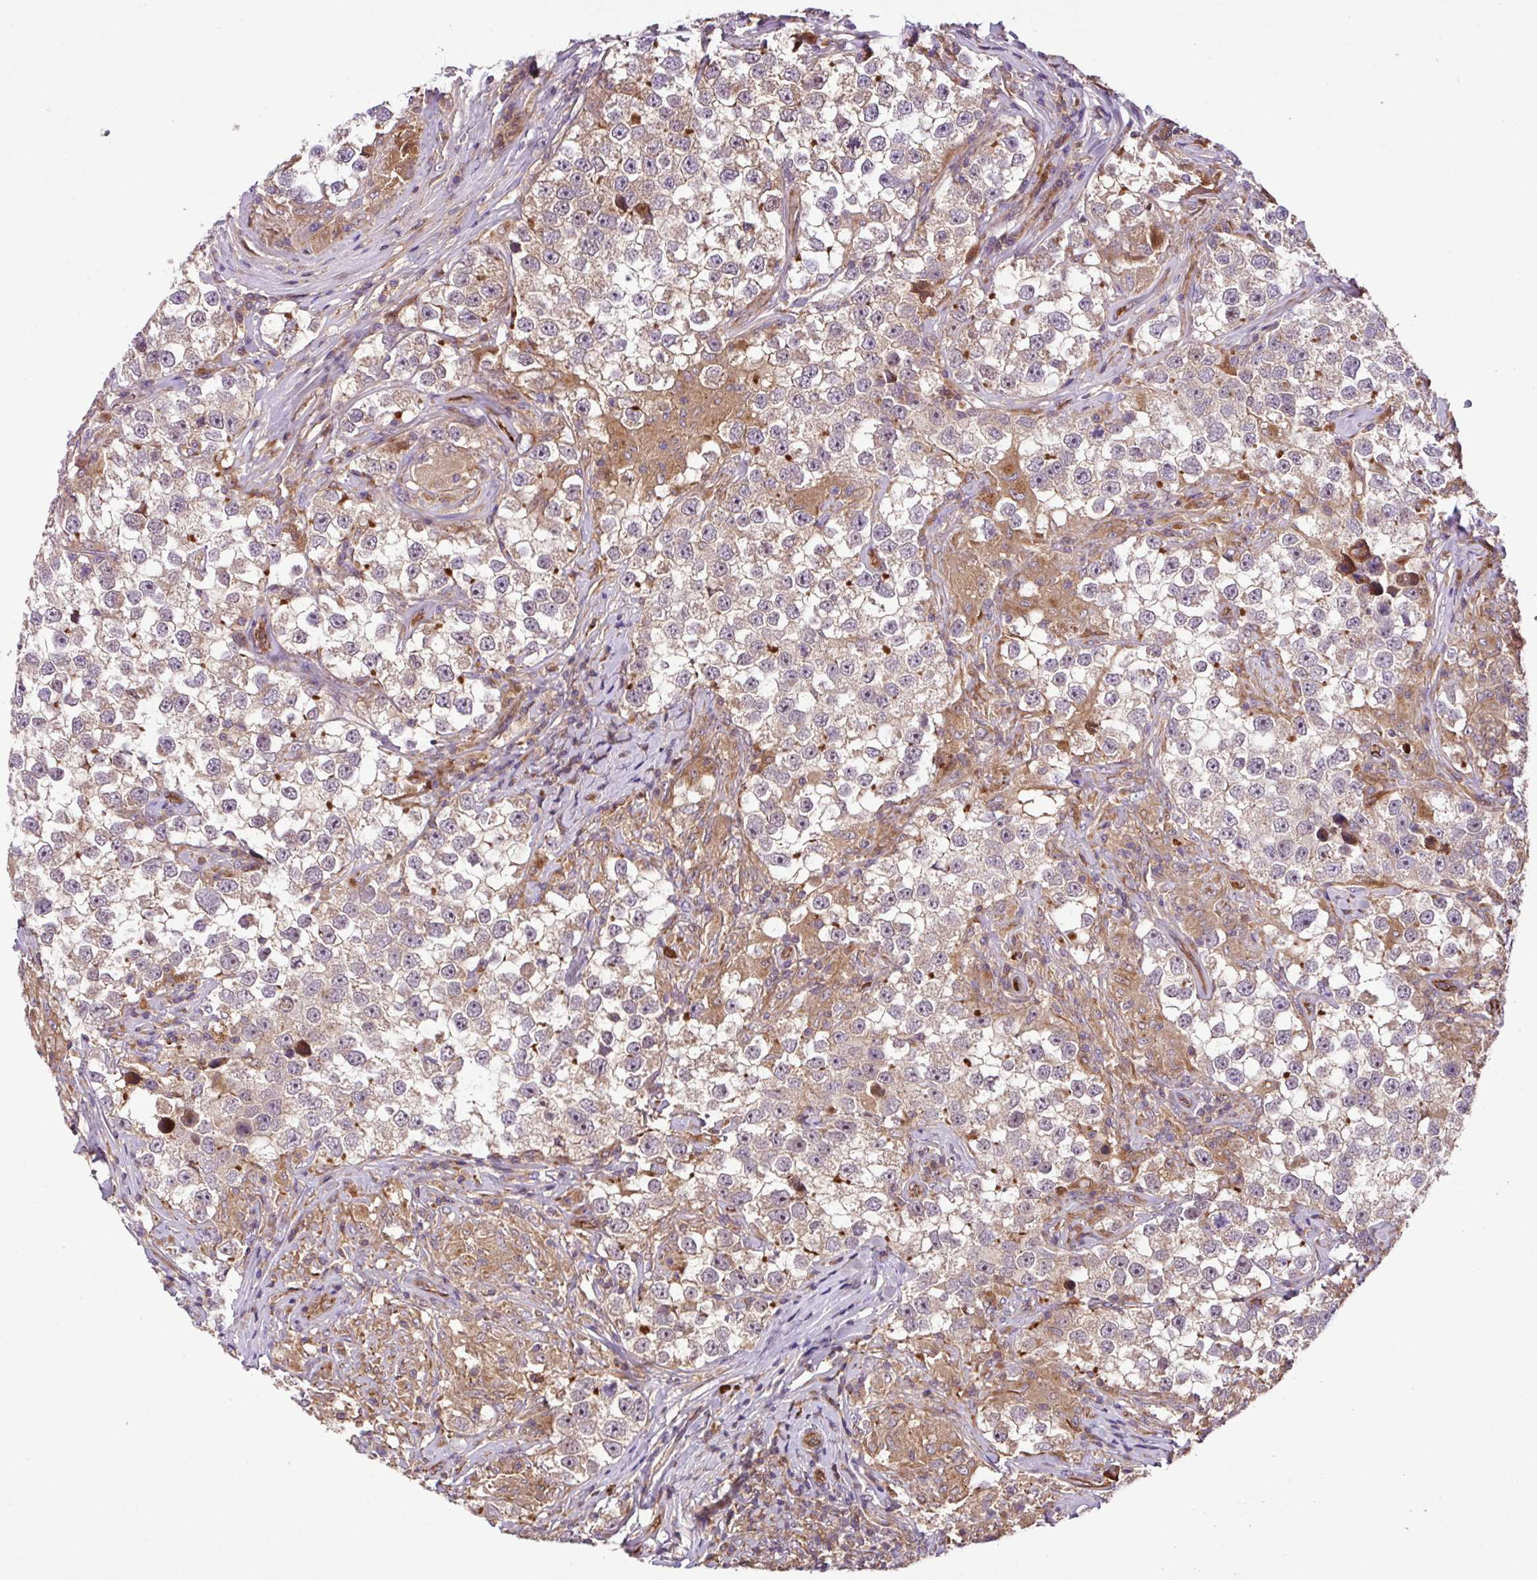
{"staining": {"intensity": "moderate", "quantity": "25%-75%", "location": "cytoplasmic/membranous"}, "tissue": "testis cancer", "cell_type": "Tumor cells", "image_type": "cancer", "snomed": [{"axis": "morphology", "description": "Seminoma, NOS"}, {"axis": "topography", "description": "Testis"}], "caption": "Immunohistochemistry (IHC) histopathology image of neoplastic tissue: testis seminoma stained using IHC exhibits medium levels of moderate protein expression localized specifically in the cytoplasmic/membranous of tumor cells, appearing as a cytoplasmic/membranous brown color.", "gene": "ZNF266", "patient": {"sex": "male", "age": 46}}